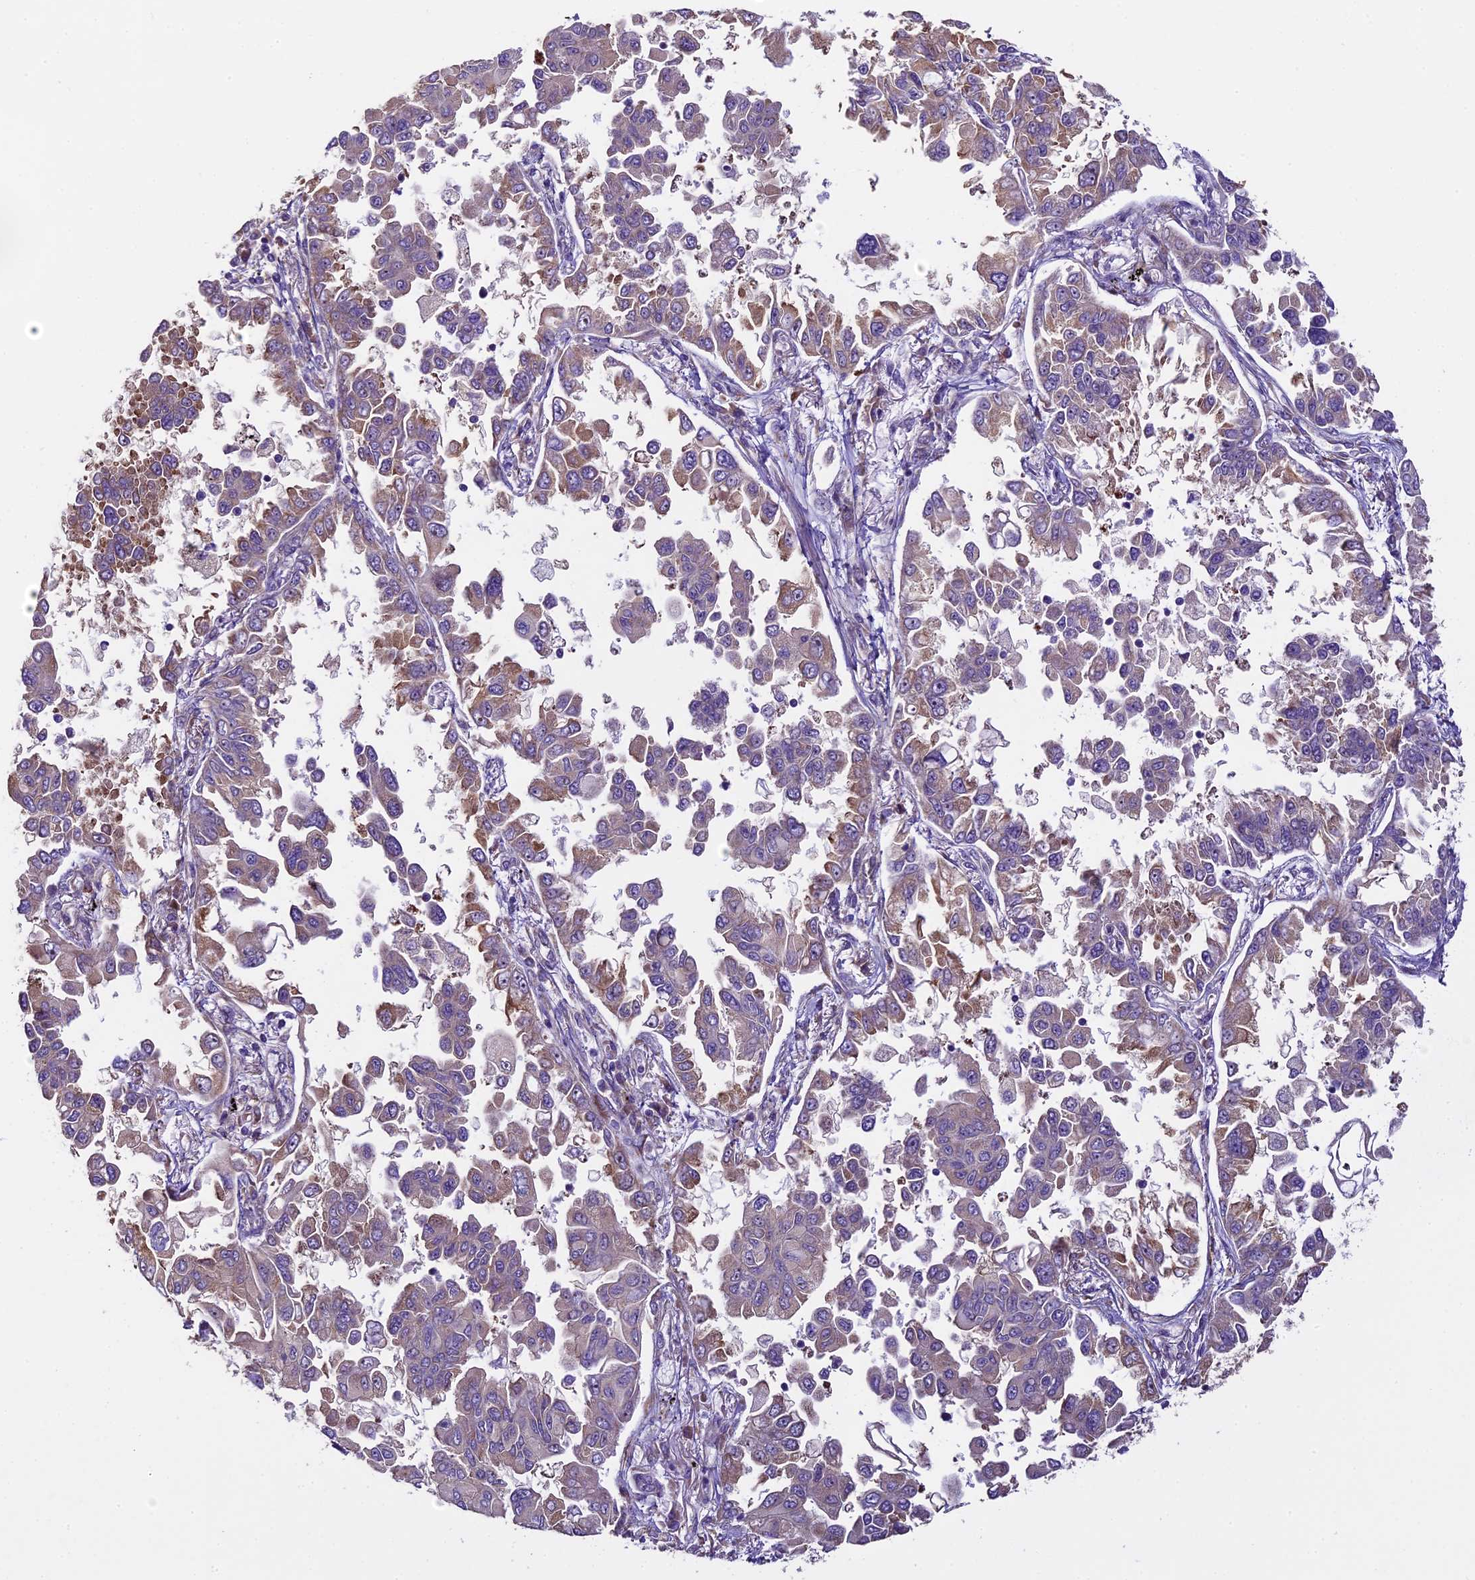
{"staining": {"intensity": "weak", "quantity": "25%-75%", "location": "cytoplasmic/membranous"}, "tissue": "lung cancer", "cell_type": "Tumor cells", "image_type": "cancer", "snomed": [{"axis": "morphology", "description": "Adenocarcinoma, NOS"}, {"axis": "topography", "description": "Lung"}], "caption": "Immunohistochemical staining of lung cancer (adenocarcinoma) shows low levels of weak cytoplasmic/membranous expression in about 25%-75% of tumor cells.", "gene": "SPIRE1", "patient": {"sex": "female", "age": 67}}